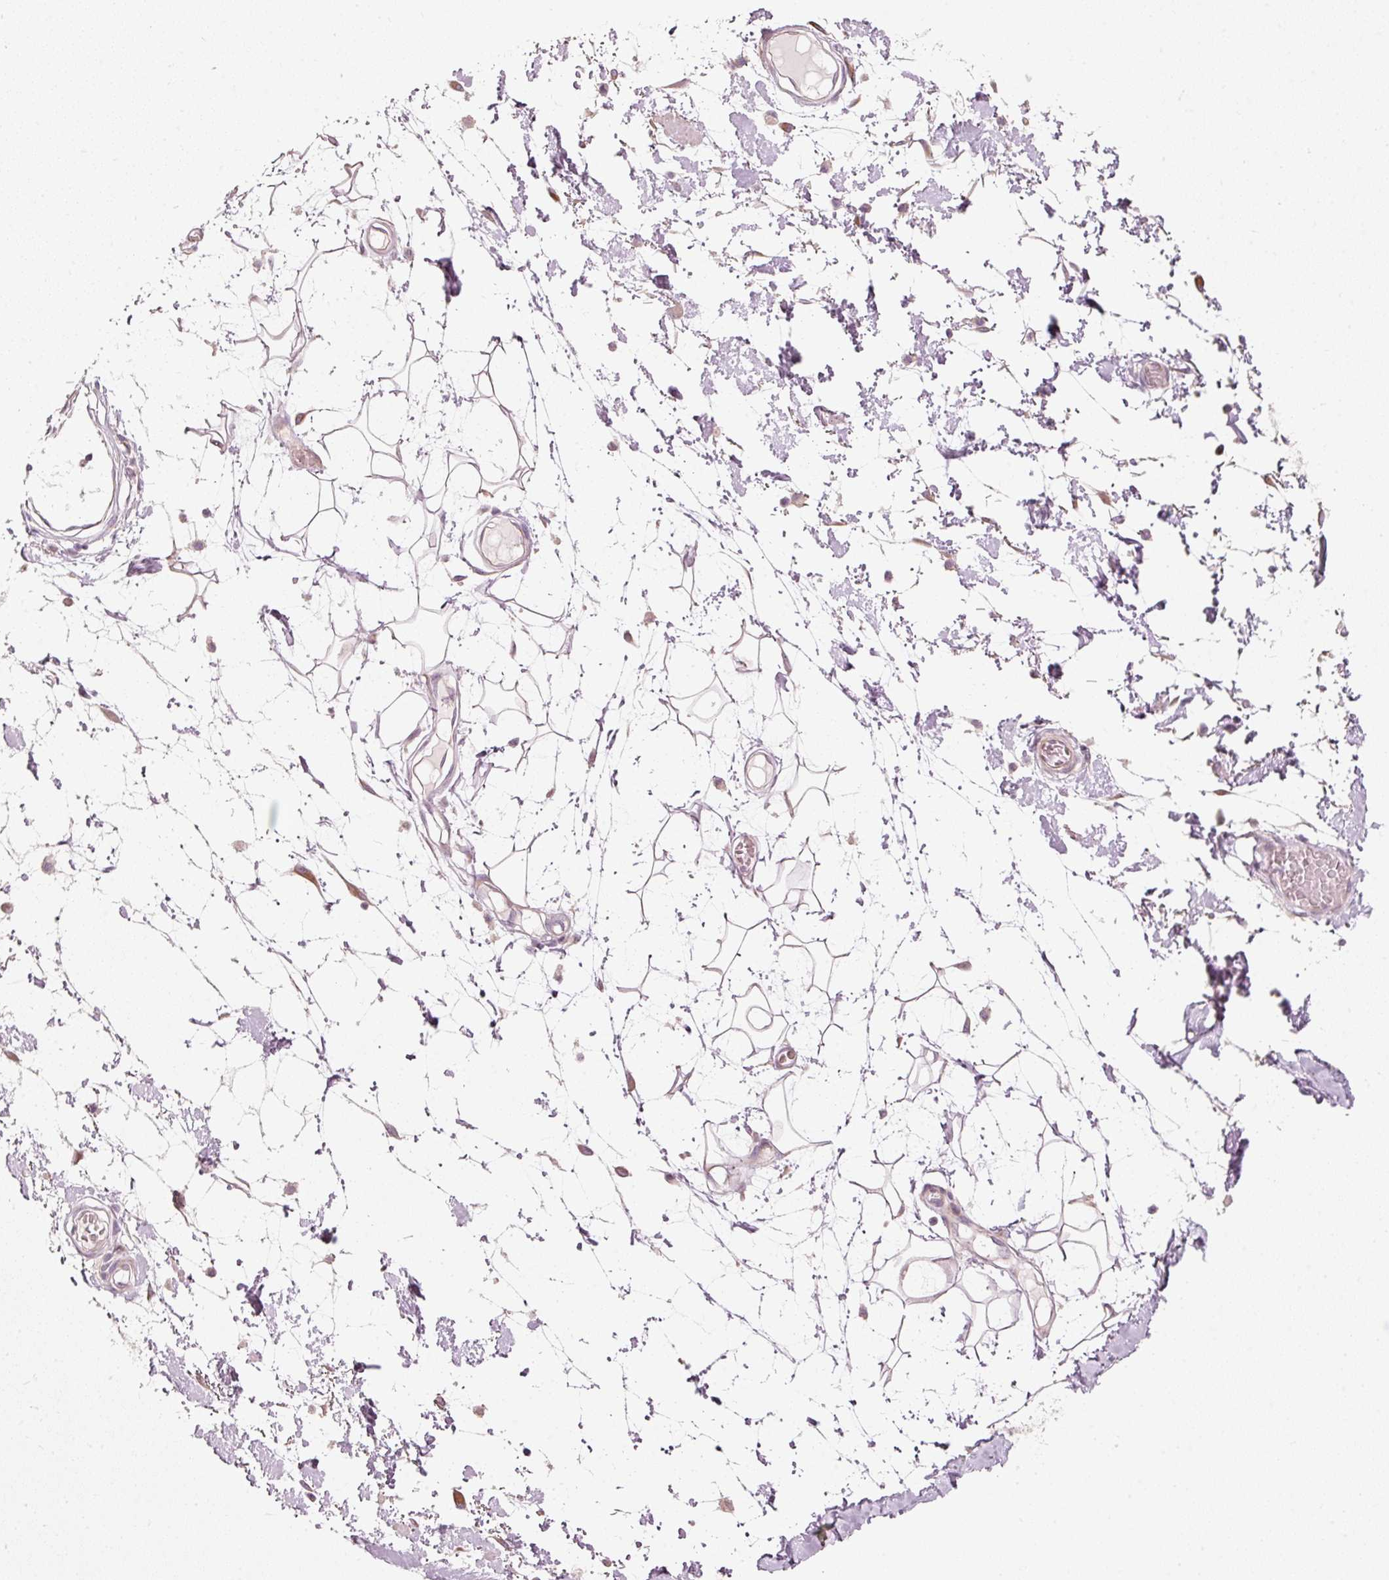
{"staining": {"intensity": "weak", "quantity": "<25%", "location": "cytoplasmic/membranous"}, "tissue": "adipose tissue", "cell_type": "Adipocytes", "image_type": "normal", "snomed": [{"axis": "morphology", "description": "Normal tissue, NOS"}, {"axis": "topography", "description": "Vulva"}, {"axis": "topography", "description": "Peripheral nerve tissue"}], "caption": "Immunohistochemistry image of unremarkable human adipose tissue stained for a protein (brown), which reveals no expression in adipocytes.", "gene": "SLC20A1", "patient": {"sex": "female", "age": 68}}